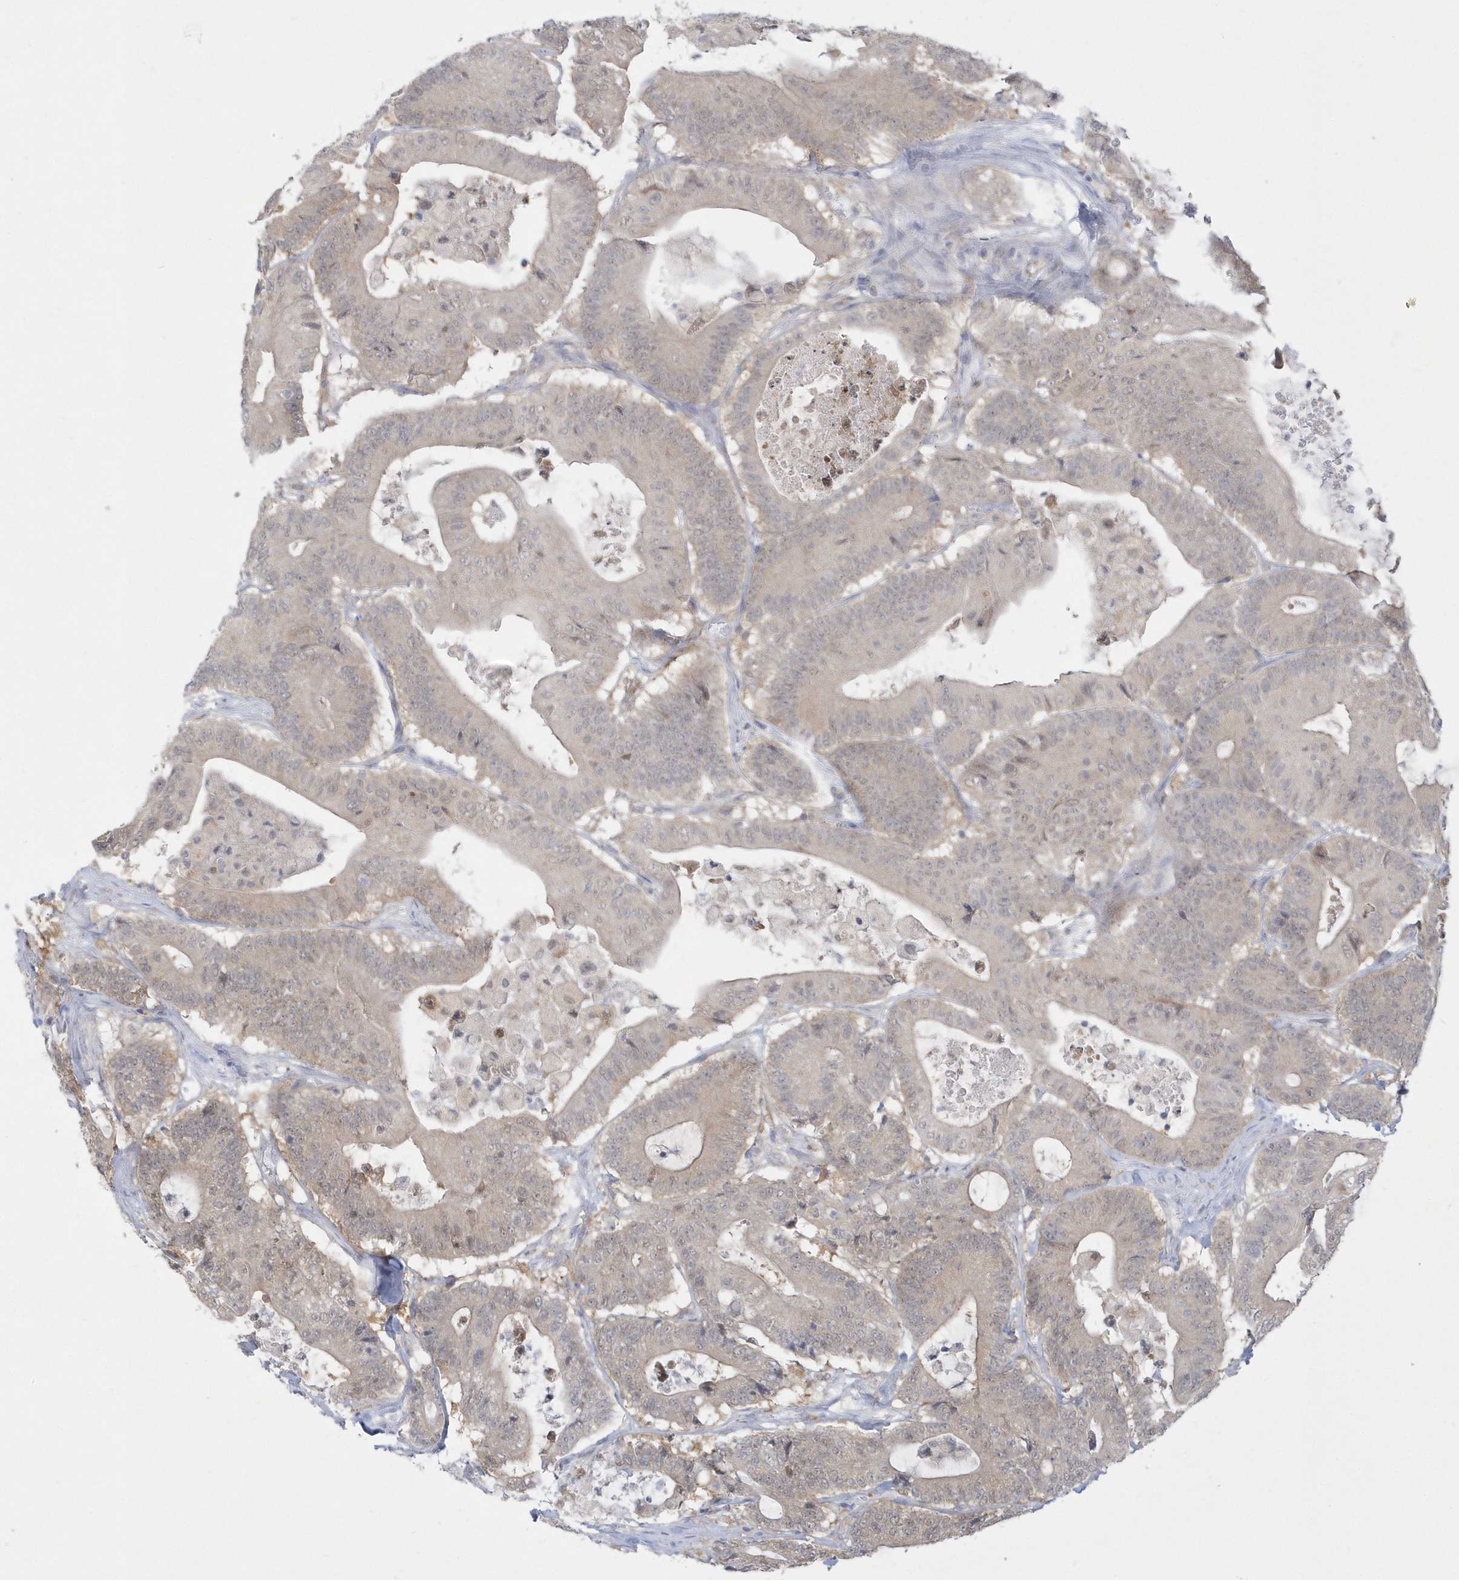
{"staining": {"intensity": "negative", "quantity": "none", "location": "none"}, "tissue": "colorectal cancer", "cell_type": "Tumor cells", "image_type": "cancer", "snomed": [{"axis": "morphology", "description": "Adenocarcinoma, NOS"}, {"axis": "topography", "description": "Colon"}], "caption": "Adenocarcinoma (colorectal) was stained to show a protein in brown. There is no significant expression in tumor cells. The staining was performed using DAB (3,3'-diaminobenzidine) to visualize the protein expression in brown, while the nuclei were stained in blue with hematoxylin (Magnification: 20x).", "gene": "PCBD1", "patient": {"sex": "female", "age": 84}}